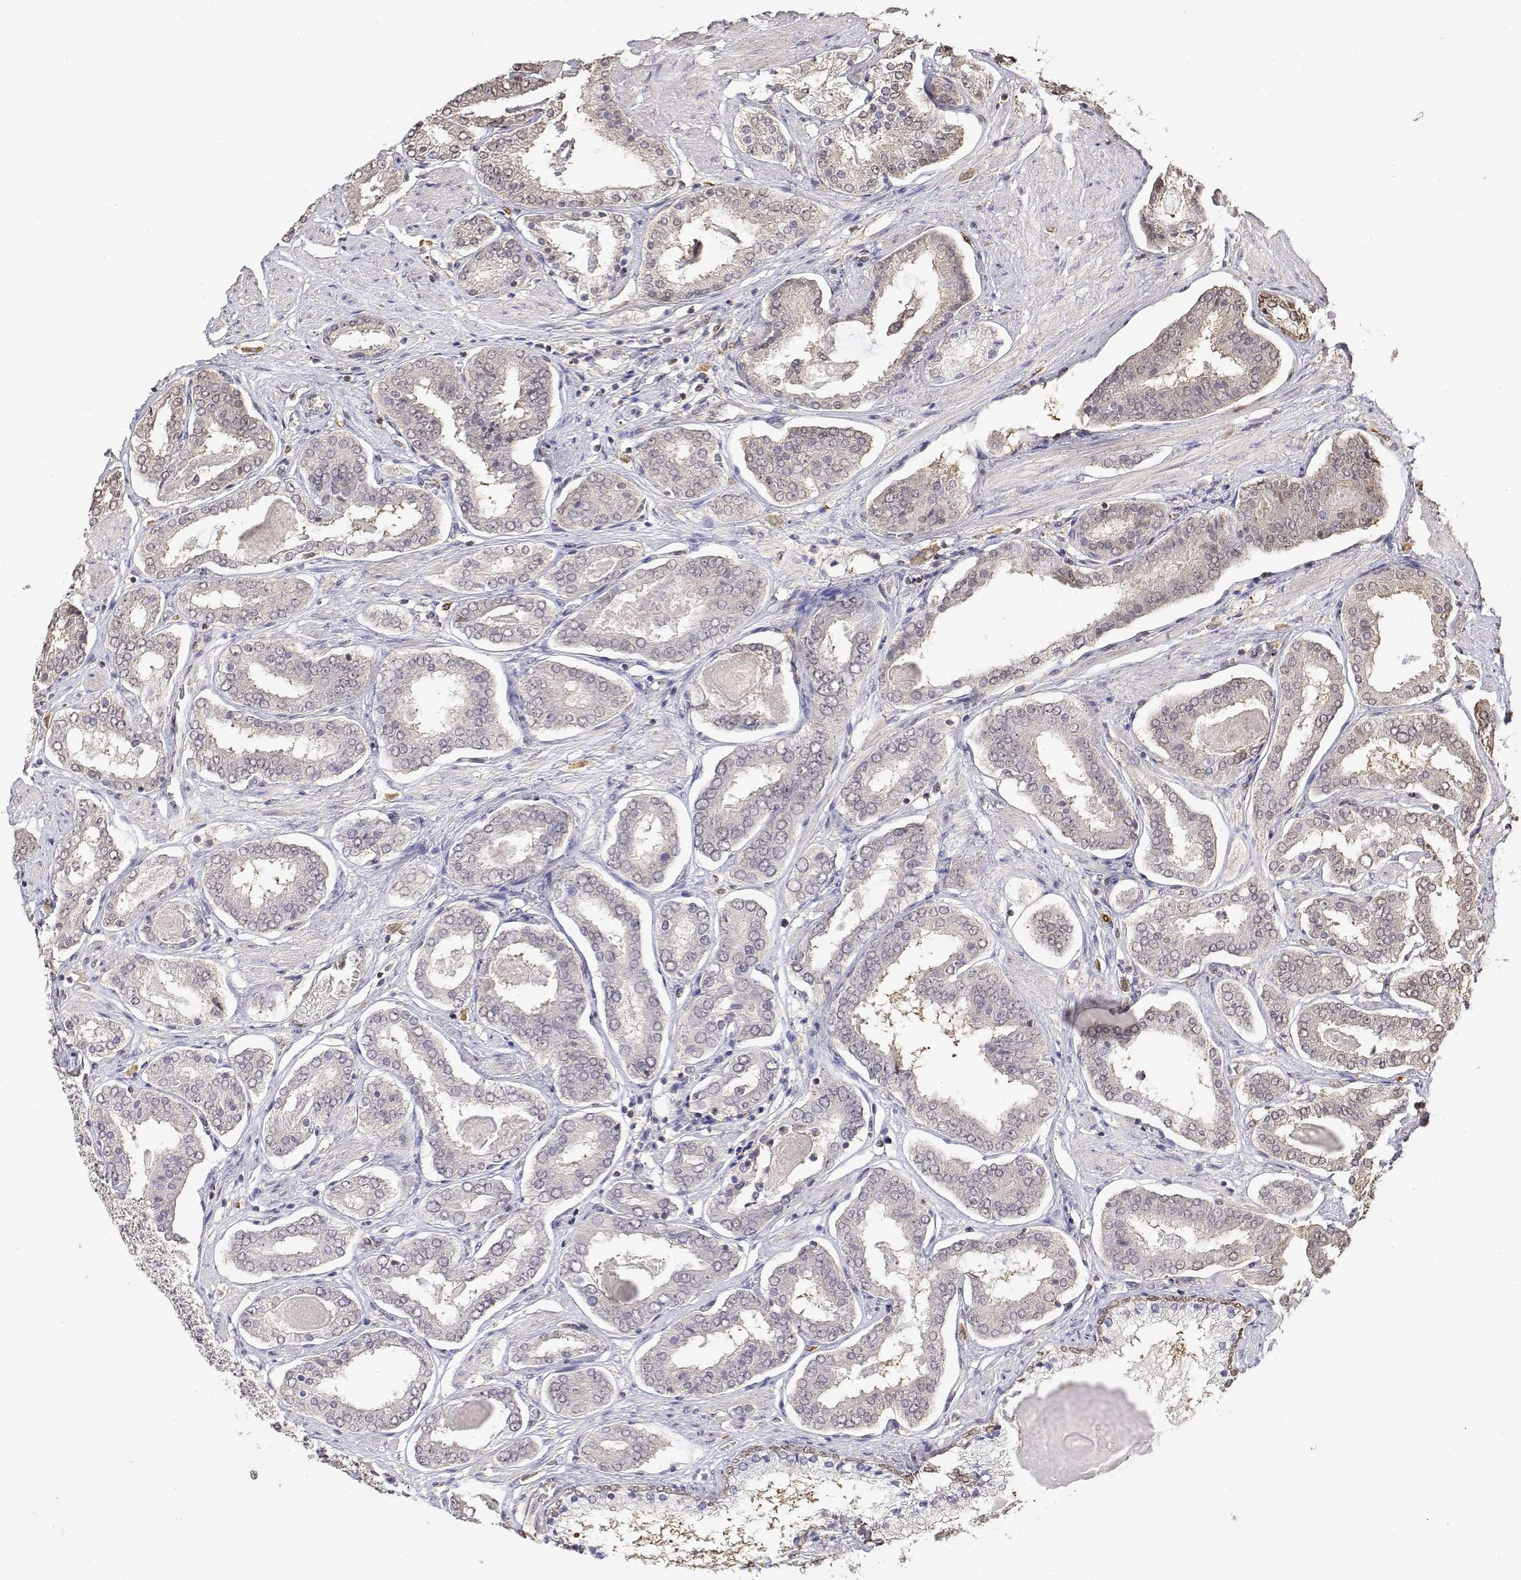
{"staining": {"intensity": "negative", "quantity": "none", "location": "none"}, "tissue": "prostate cancer", "cell_type": "Tumor cells", "image_type": "cancer", "snomed": [{"axis": "morphology", "description": "Adenocarcinoma, High grade"}, {"axis": "topography", "description": "Prostate"}], "caption": "Immunohistochemical staining of human prostate cancer (adenocarcinoma (high-grade)) demonstrates no significant positivity in tumor cells.", "gene": "TPI1", "patient": {"sex": "male", "age": 63}}